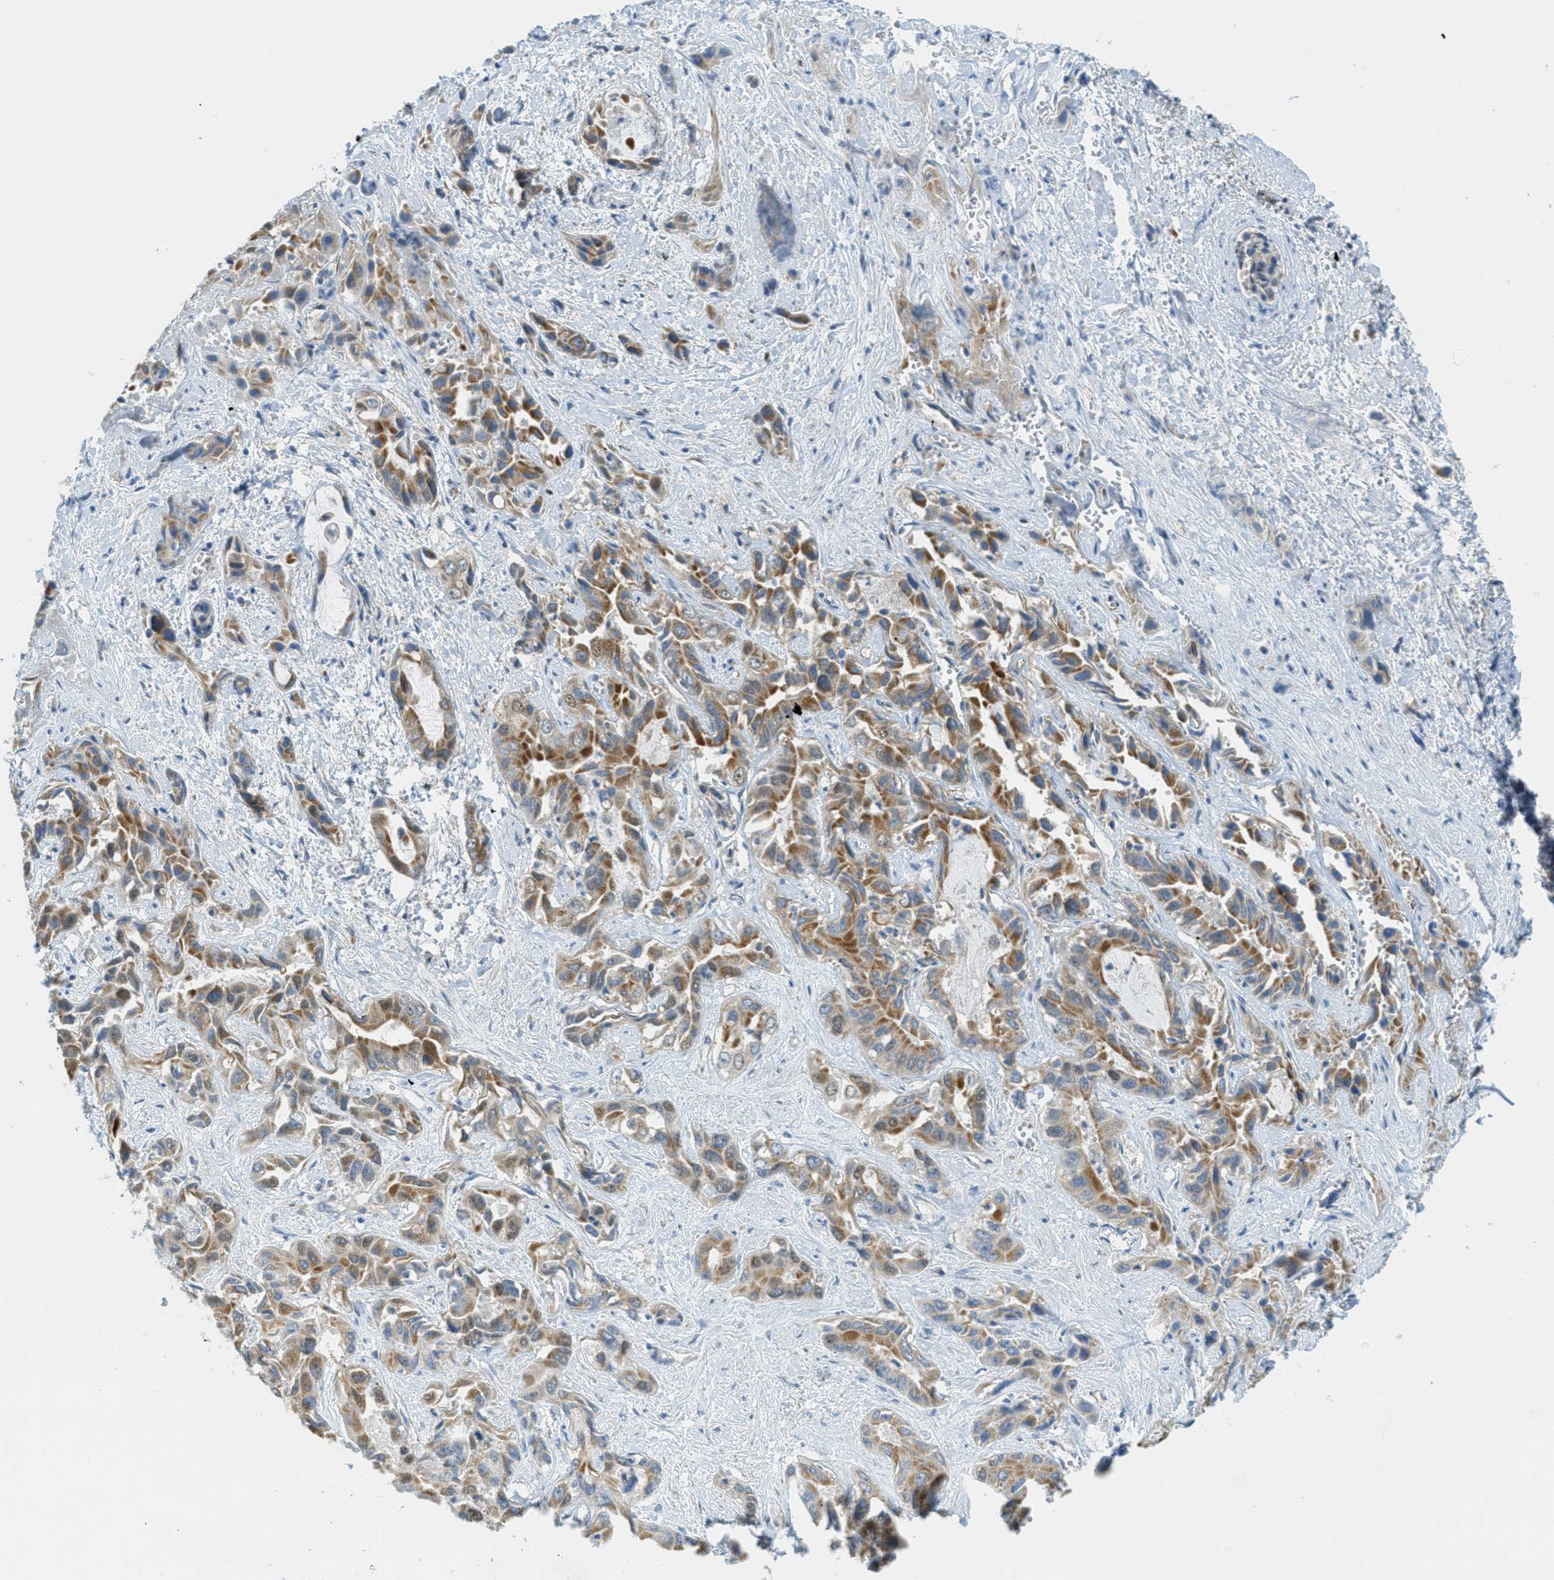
{"staining": {"intensity": "moderate", "quantity": ">75%", "location": "cytoplasmic/membranous"}, "tissue": "liver cancer", "cell_type": "Tumor cells", "image_type": "cancer", "snomed": [{"axis": "morphology", "description": "Cholangiocarcinoma"}, {"axis": "topography", "description": "Liver"}], "caption": "Immunohistochemical staining of liver cancer displays medium levels of moderate cytoplasmic/membranous positivity in about >75% of tumor cells. The protein is shown in brown color, while the nuclei are stained blue.", "gene": "JCAD", "patient": {"sex": "female", "age": 52}}